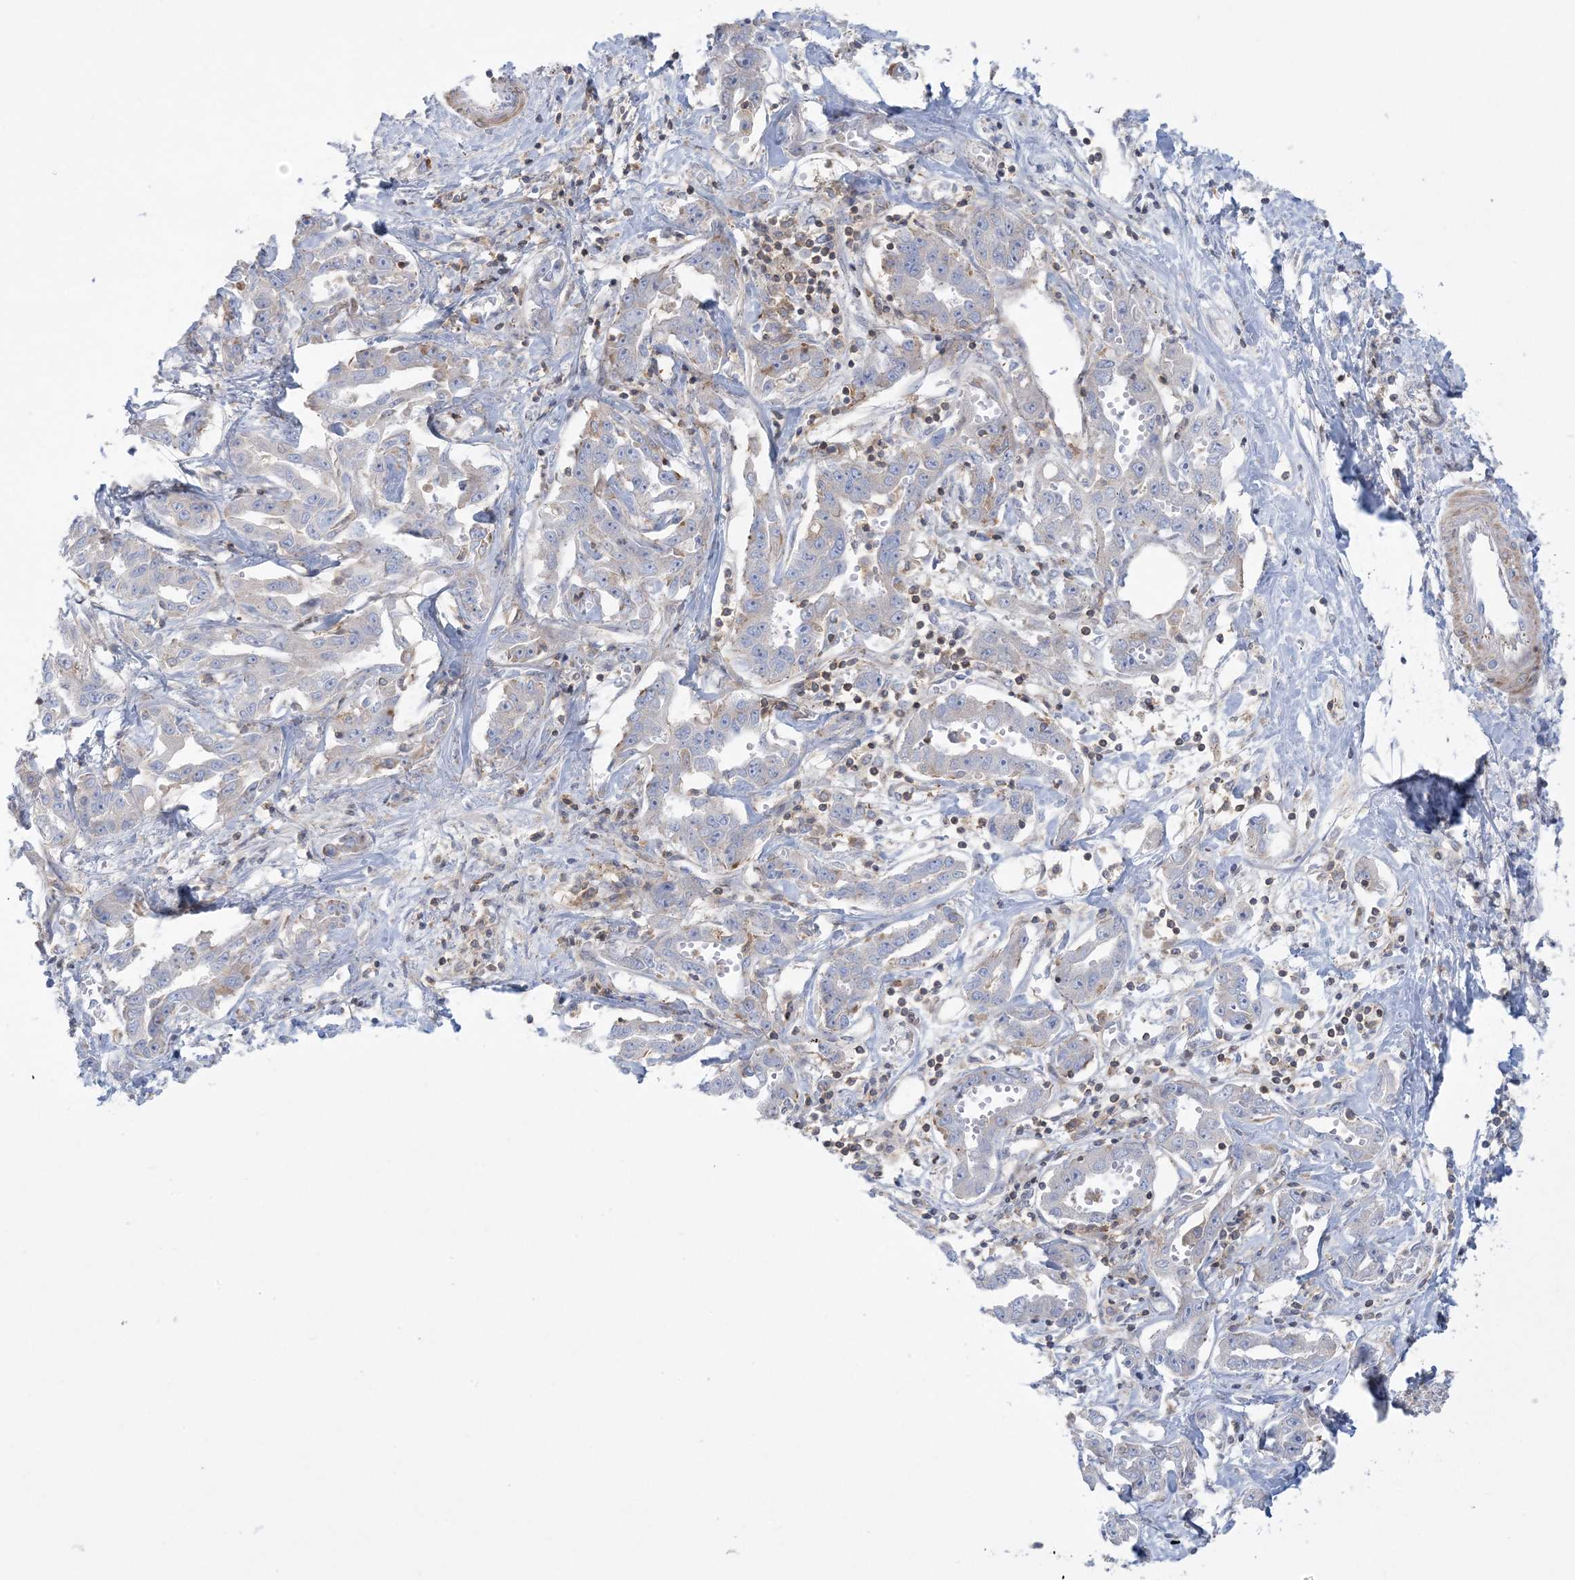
{"staining": {"intensity": "negative", "quantity": "none", "location": "none"}, "tissue": "liver cancer", "cell_type": "Tumor cells", "image_type": "cancer", "snomed": [{"axis": "morphology", "description": "Cholangiocarcinoma"}, {"axis": "topography", "description": "Liver"}], "caption": "The photomicrograph displays no staining of tumor cells in cholangiocarcinoma (liver).", "gene": "ARHGAP30", "patient": {"sex": "male", "age": 59}}